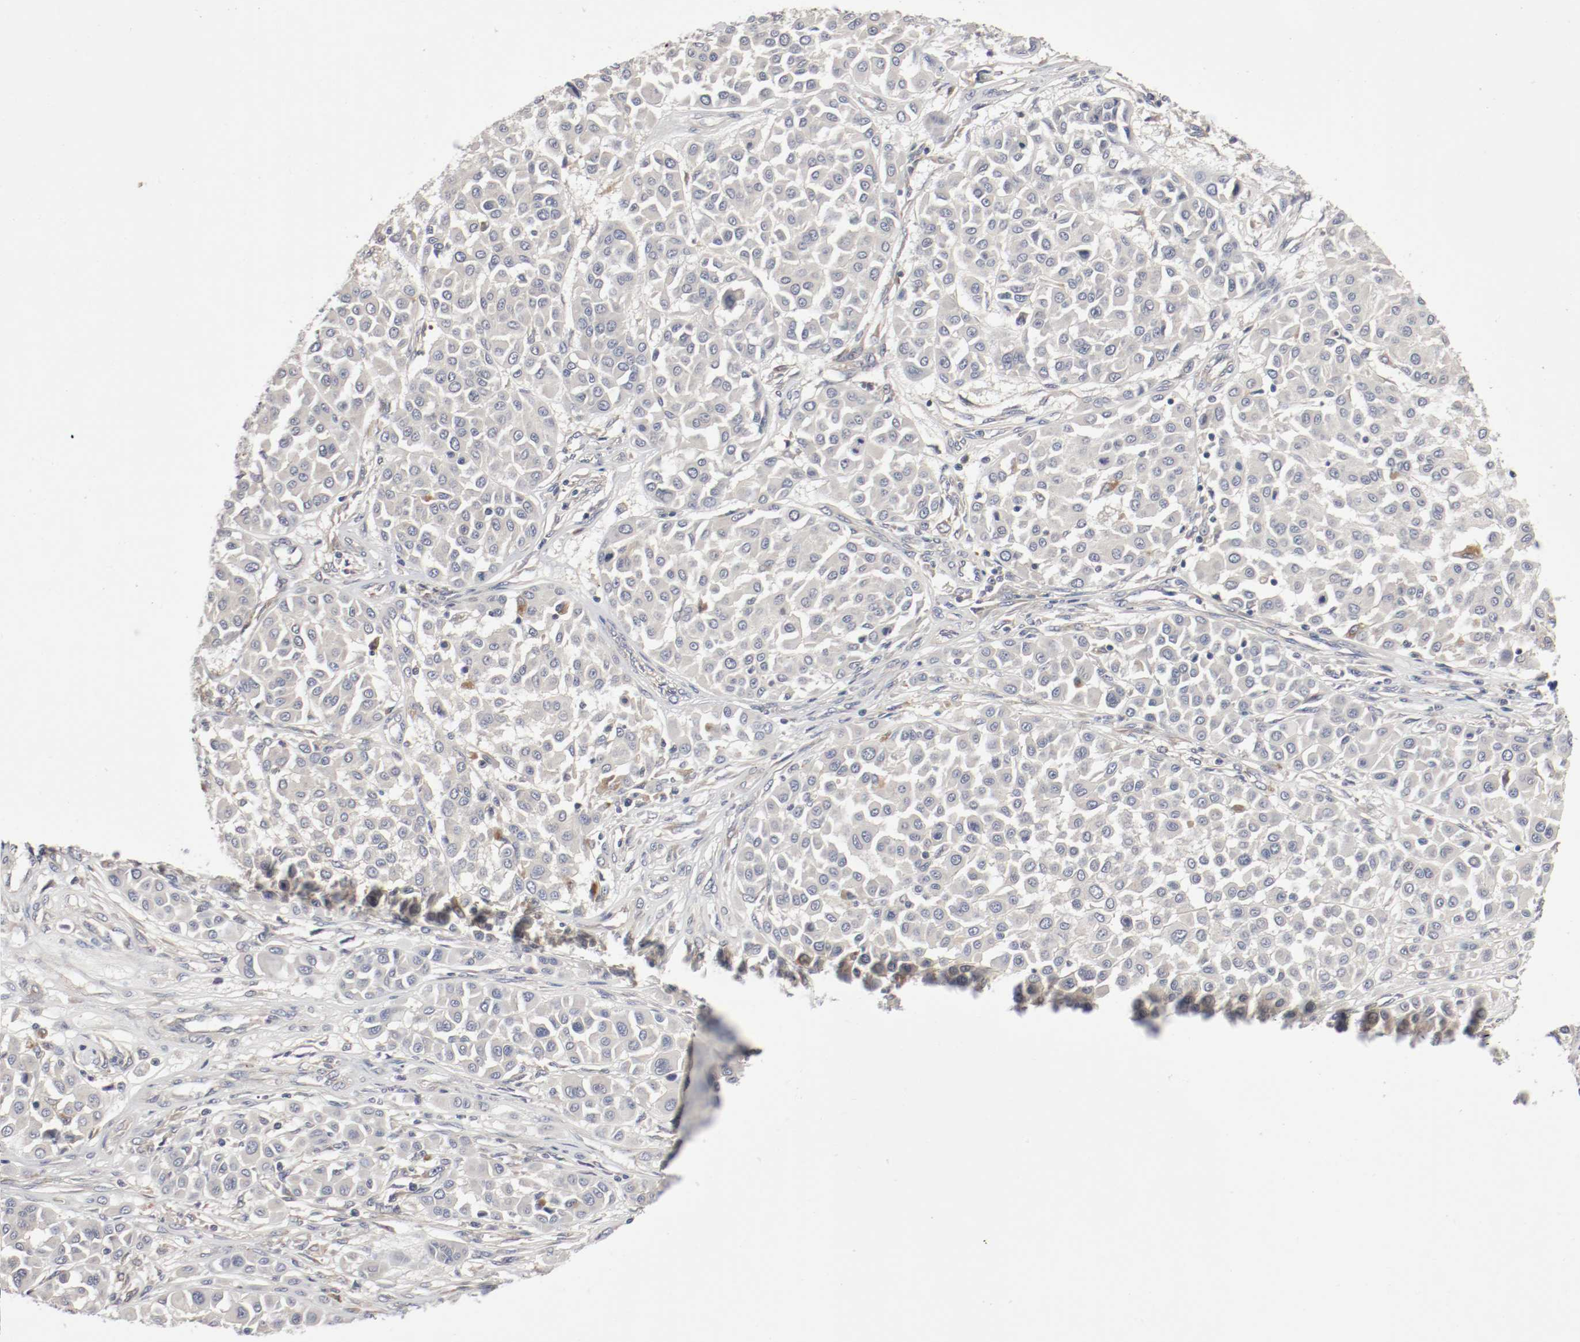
{"staining": {"intensity": "weak", "quantity": "<25%", "location": "cytoplasmic/membranous"}, "tissue": "melanoma", "cell_type": "Tumor cells", "image_type": "cancer", "snomed": [{"axis": "morphology", "description": "Malignant melanoma, Metastatic site"}, {"axis": "topography", "description": "Soft tissue"}], "caption": "Human melanoma stained for a protein using immunohistochemistry demonstrates no expression in tumor cells.", "gene": "REN", "patient": {"sex": "male", "age": 41}}